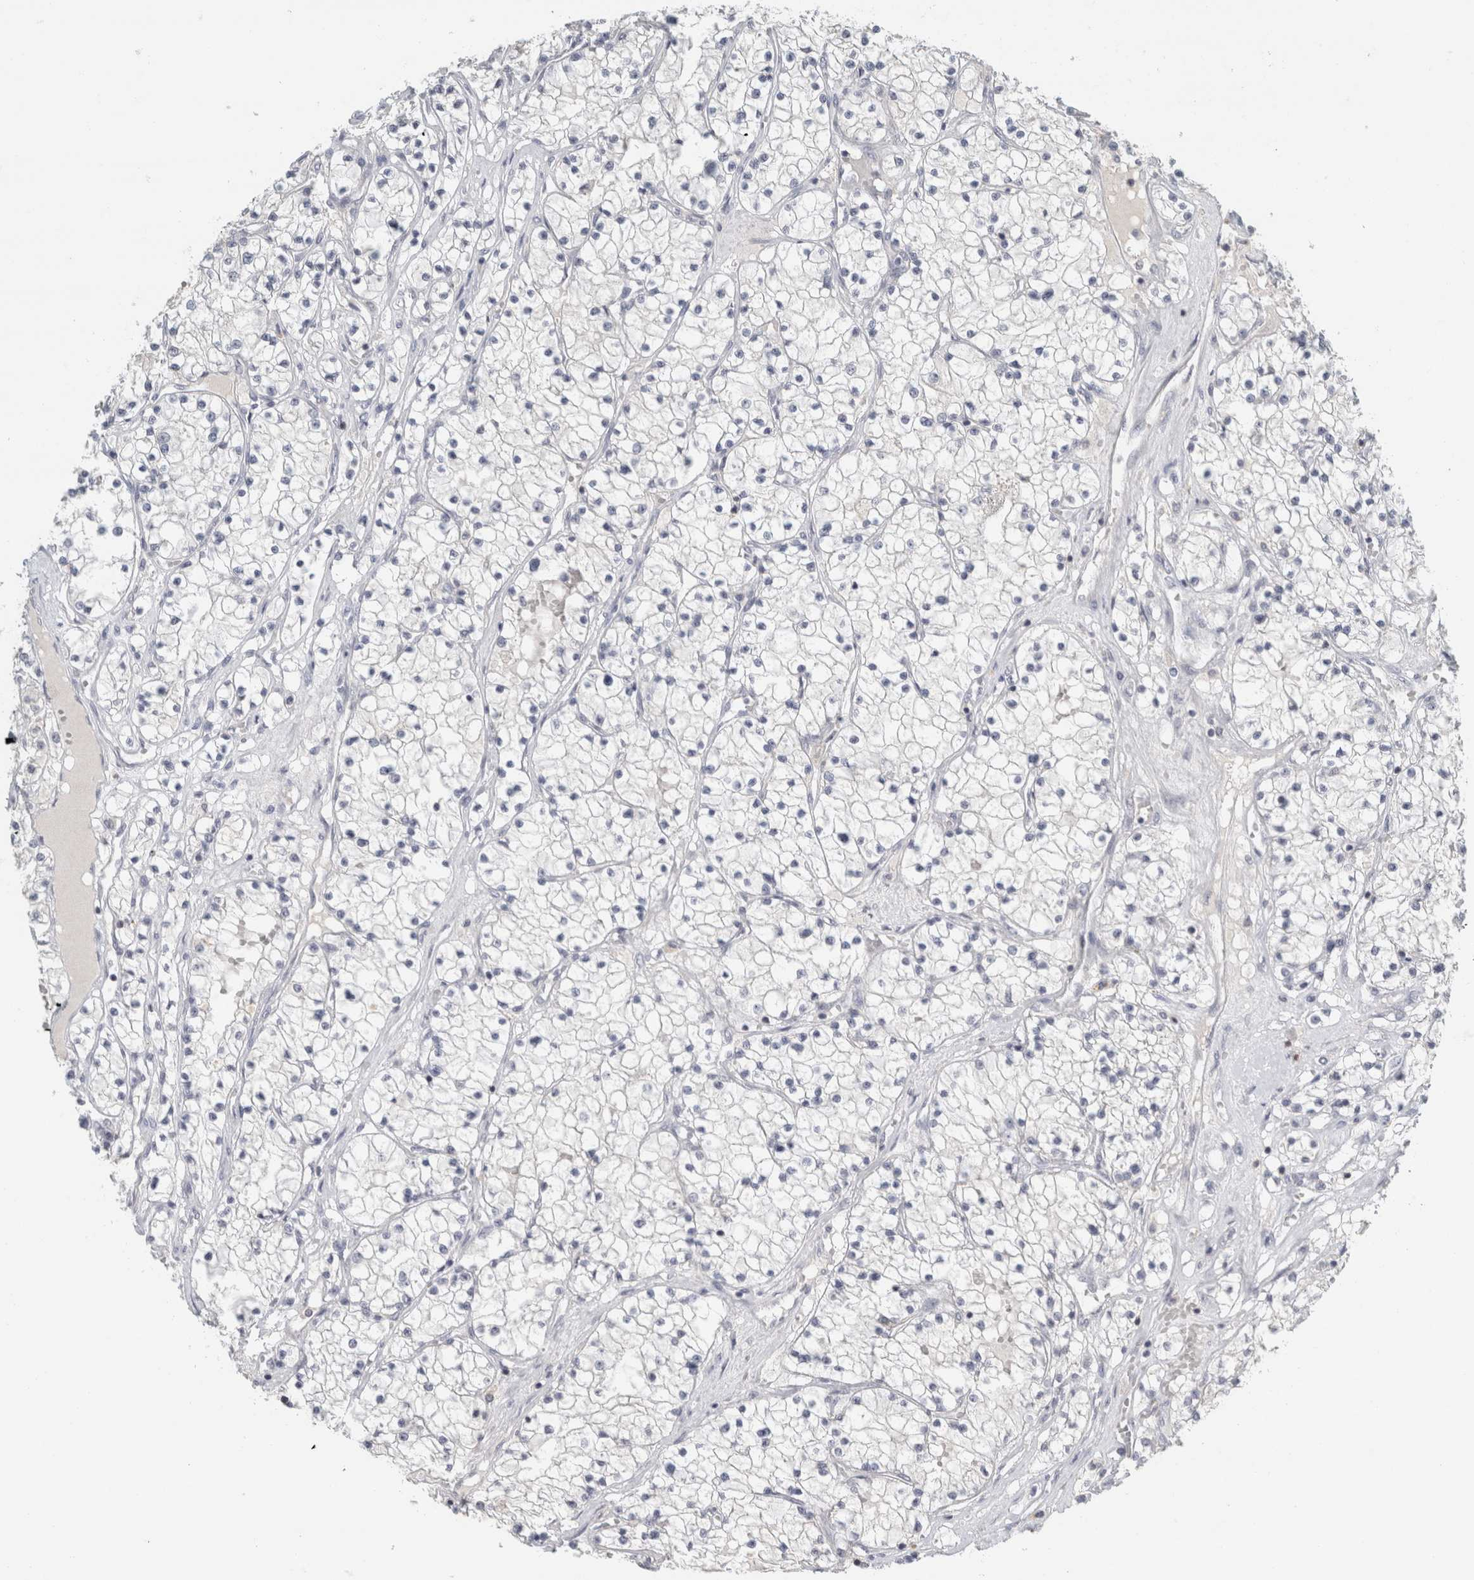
{"staining": {"intensity": "negative", "quantity": "none", "location": "none"}, "tissue": "renal cancer", "cell_type": "Tumor cells", "image_type": "cancer", "snomed": [{"axis": "morphology", "description": "Normal tissue, NOS"}, {"axis": "morphology", "description": "Adenocarcinoma, NOS"}, {"axis": "topography", "description": "Kidney"}], "caption": "Immunohistochemistry (IHC) micrograph of neoplastic tissue: adenocarcinoma (renal) stained with DAB exhibits no significant protein staining in tumor cells. The staining is performed using DAB brown chromogen with nuclei counter-stained in using hematoxylin.", "gene": "TRAT1", "patient": {"sex": "male", "age": 68}}